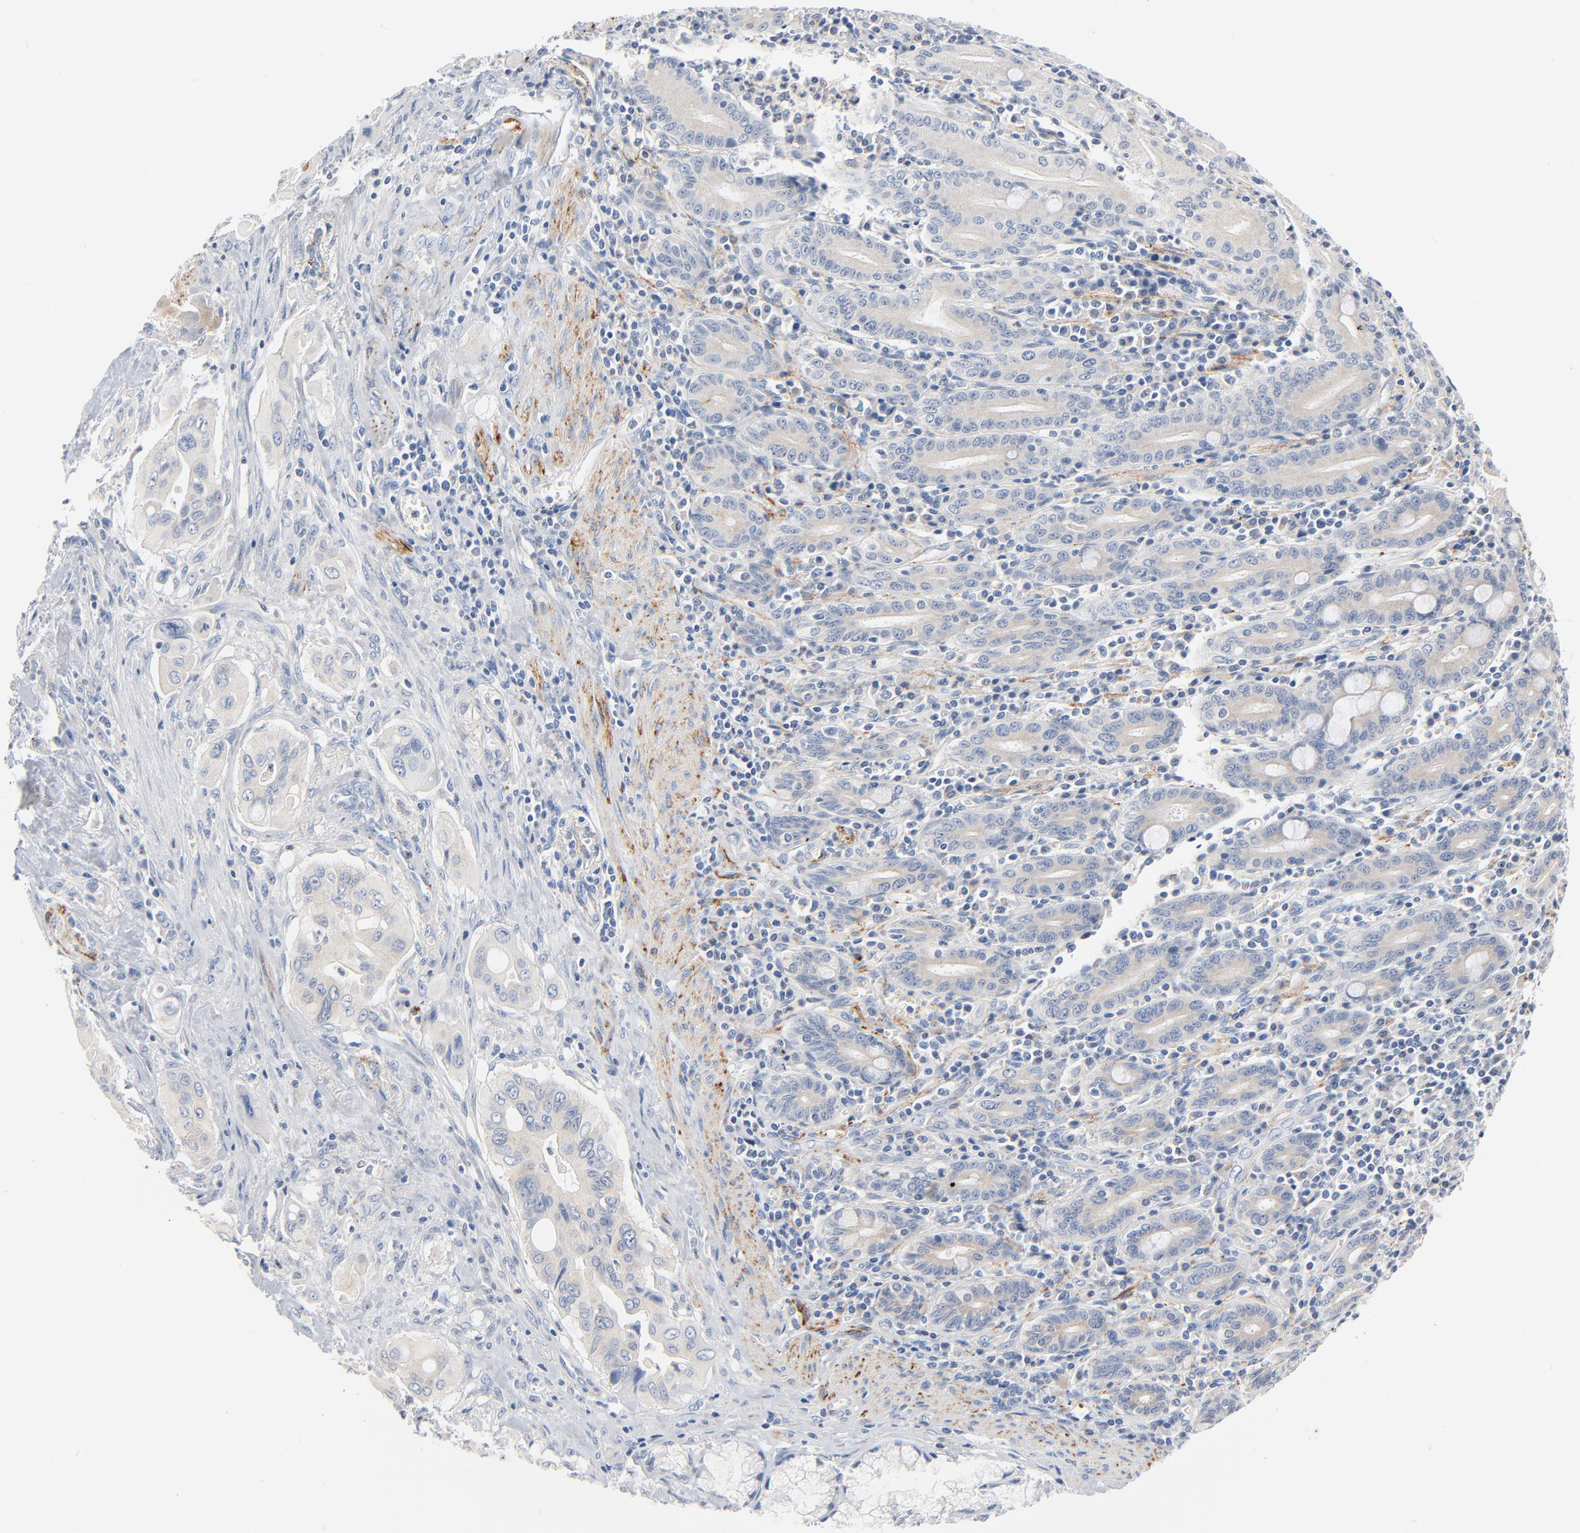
{"staining": {"intensity": "negative", "quantity": "none", "location": "none"}, "tissue": "pancreatic cancer", "cell_type": "Tumor cells", "image_type": "cancer", "snomed": [{"axis": "morphology", "description": "Adenocarcinoma, NOS"}, {"axis": "topography", "description": "Pancreas"}], "caption": "A histopathology image of human pancreatic cancer is negative for staining in tumor cells. (Stains: DAB immunohistochemistry with hematoxylin counter stain, Microscopy: brightfield microscopy at high magnification).", "gene": "IFT43", "patient": {"sex": "male", "age": 77}}